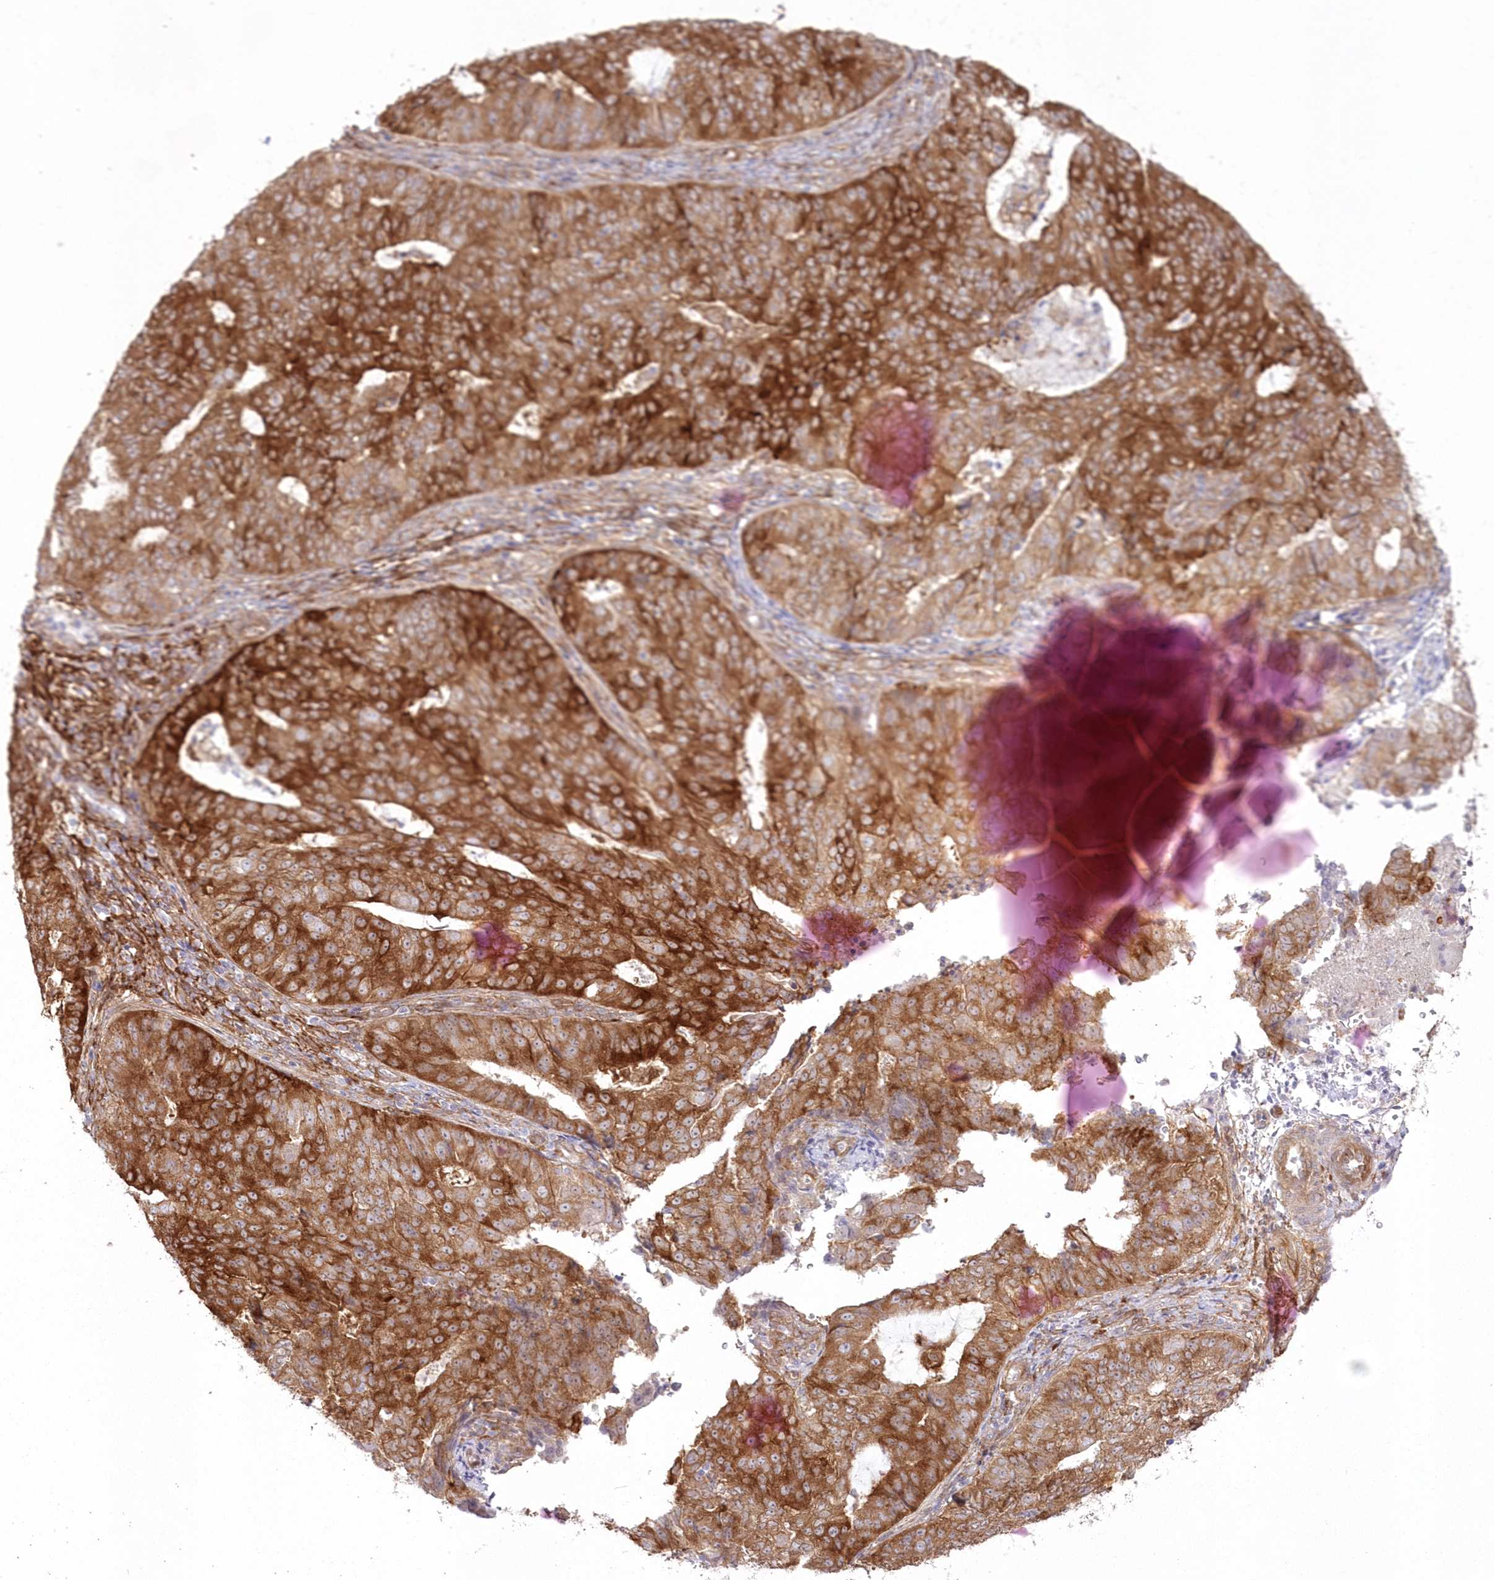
{"staining": {"intensity": "strong", "quantity": ">75%", "location": "cytoplasmic/membranous"}, "tissue": "endometrial cancer", "cell_type": "Tumor cells", "image_type": "cancer", "snomed": [{"axis": "morphology", "description": "Adenocarcinoma, NOS"}, {"axis": "topography", "description": "Endometrium"}], "caption": "DAB (3,3'-diaminobenzidine) immunohistochemical staining of human endometrial adenocarcinoma displays strong cytoplasmic/membranous protein staining in approximately >75% of tumor cells.", "gene": "SH3PXD2B", "patient": {"sex": "female", "age": 32}}